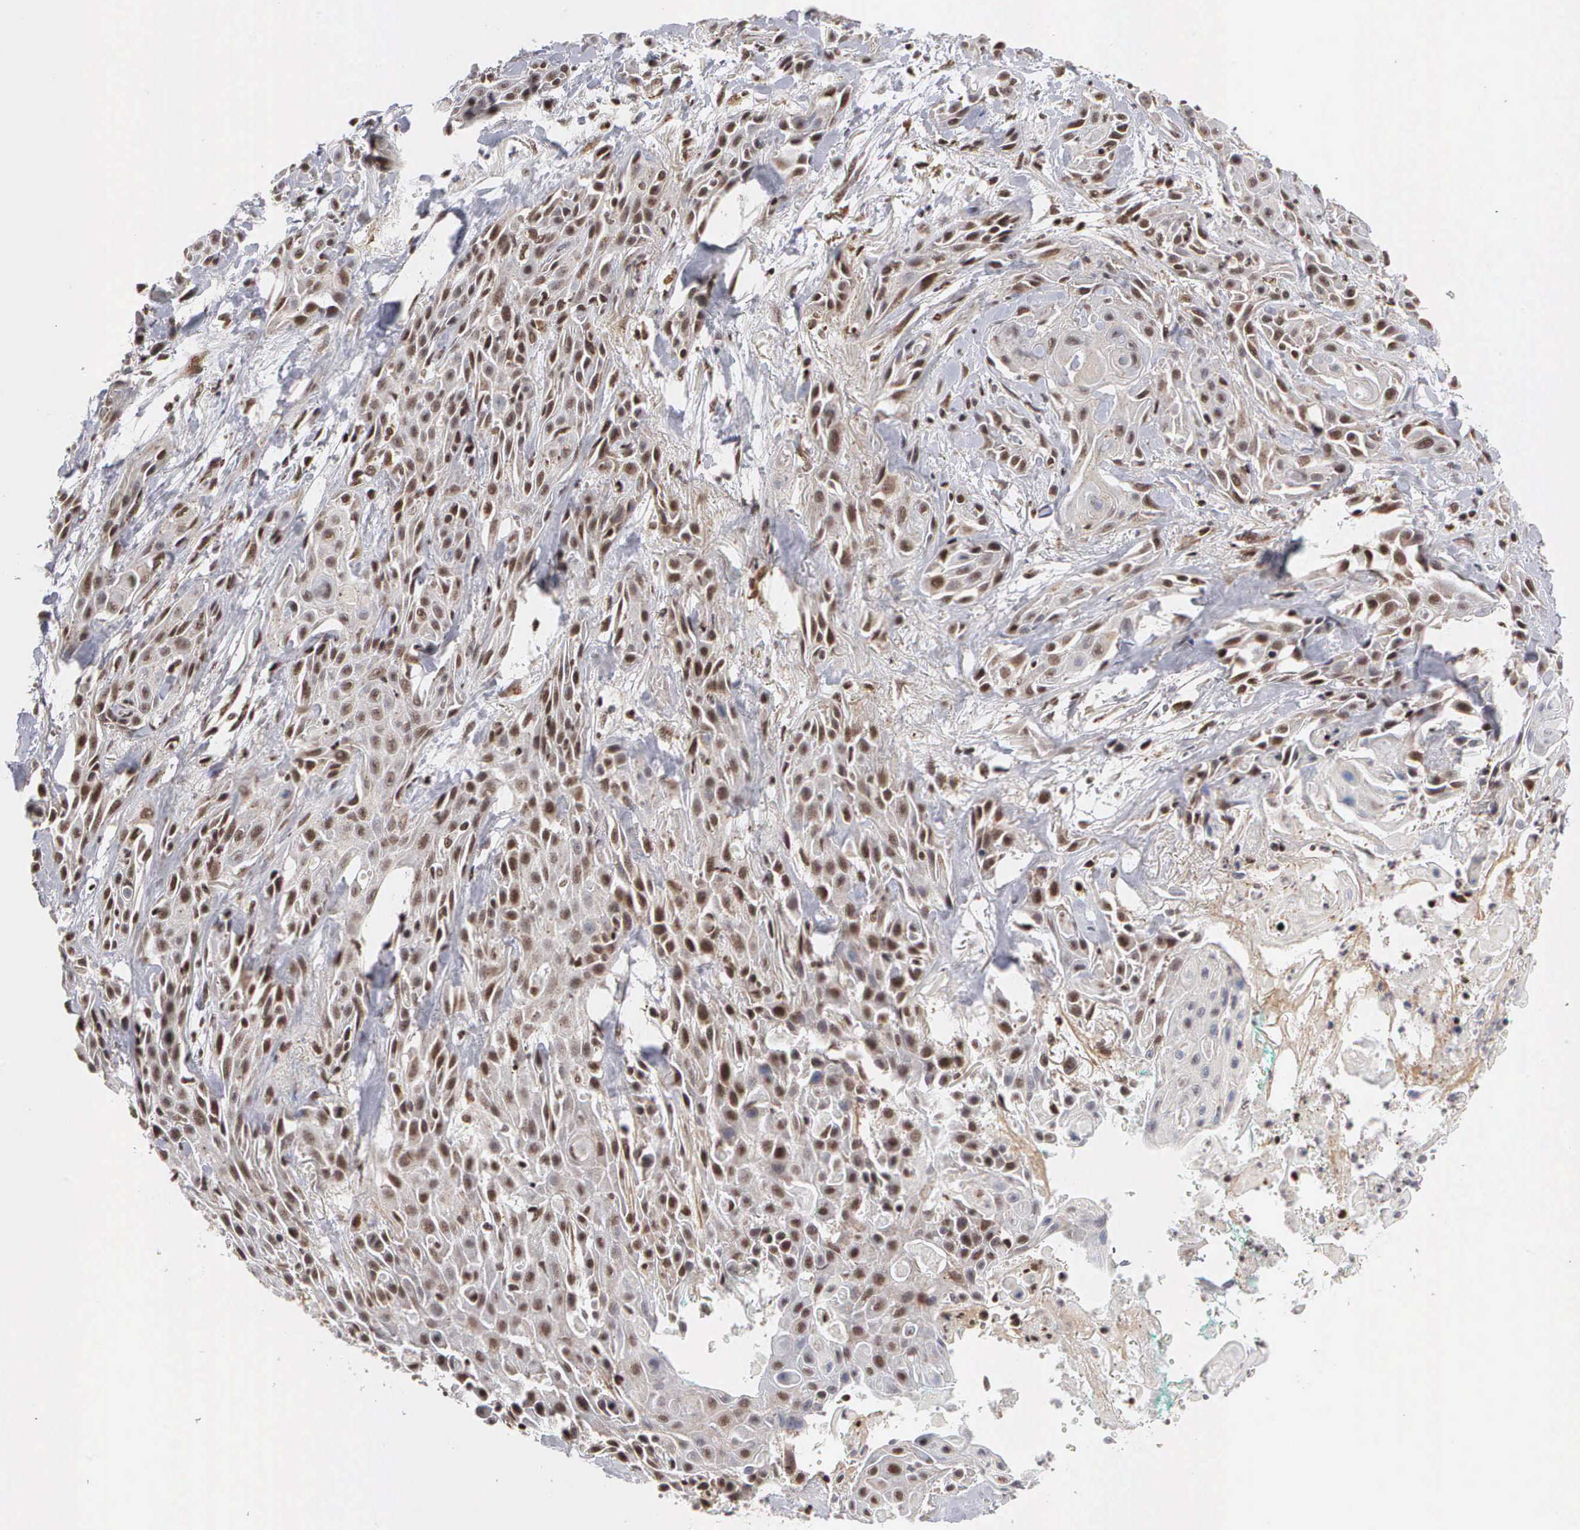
{"staining": {"intensity": "moderate", "quantity": ">75%", "location": "cytoplasmic/membranous,nuclear"}, "tissue": "skin cancer", "cell_type": "Tumor cells", "image_type": "cancer", "snomed": [{"axis": "morphology", "description": "Squamous cell carcinoma, NOS"}, {"axis": "topography", "description": "Skin"}, {"axis": "topography", "description": "Anal"}], "caption": "A micrograph of human skin cancer stained for a protein shows moderate cytoplasmic/membranous and nuclear brown staining in tumor cells.", "gene": "GTF2A1", "patient": {"sex": "male", "age": 64}}